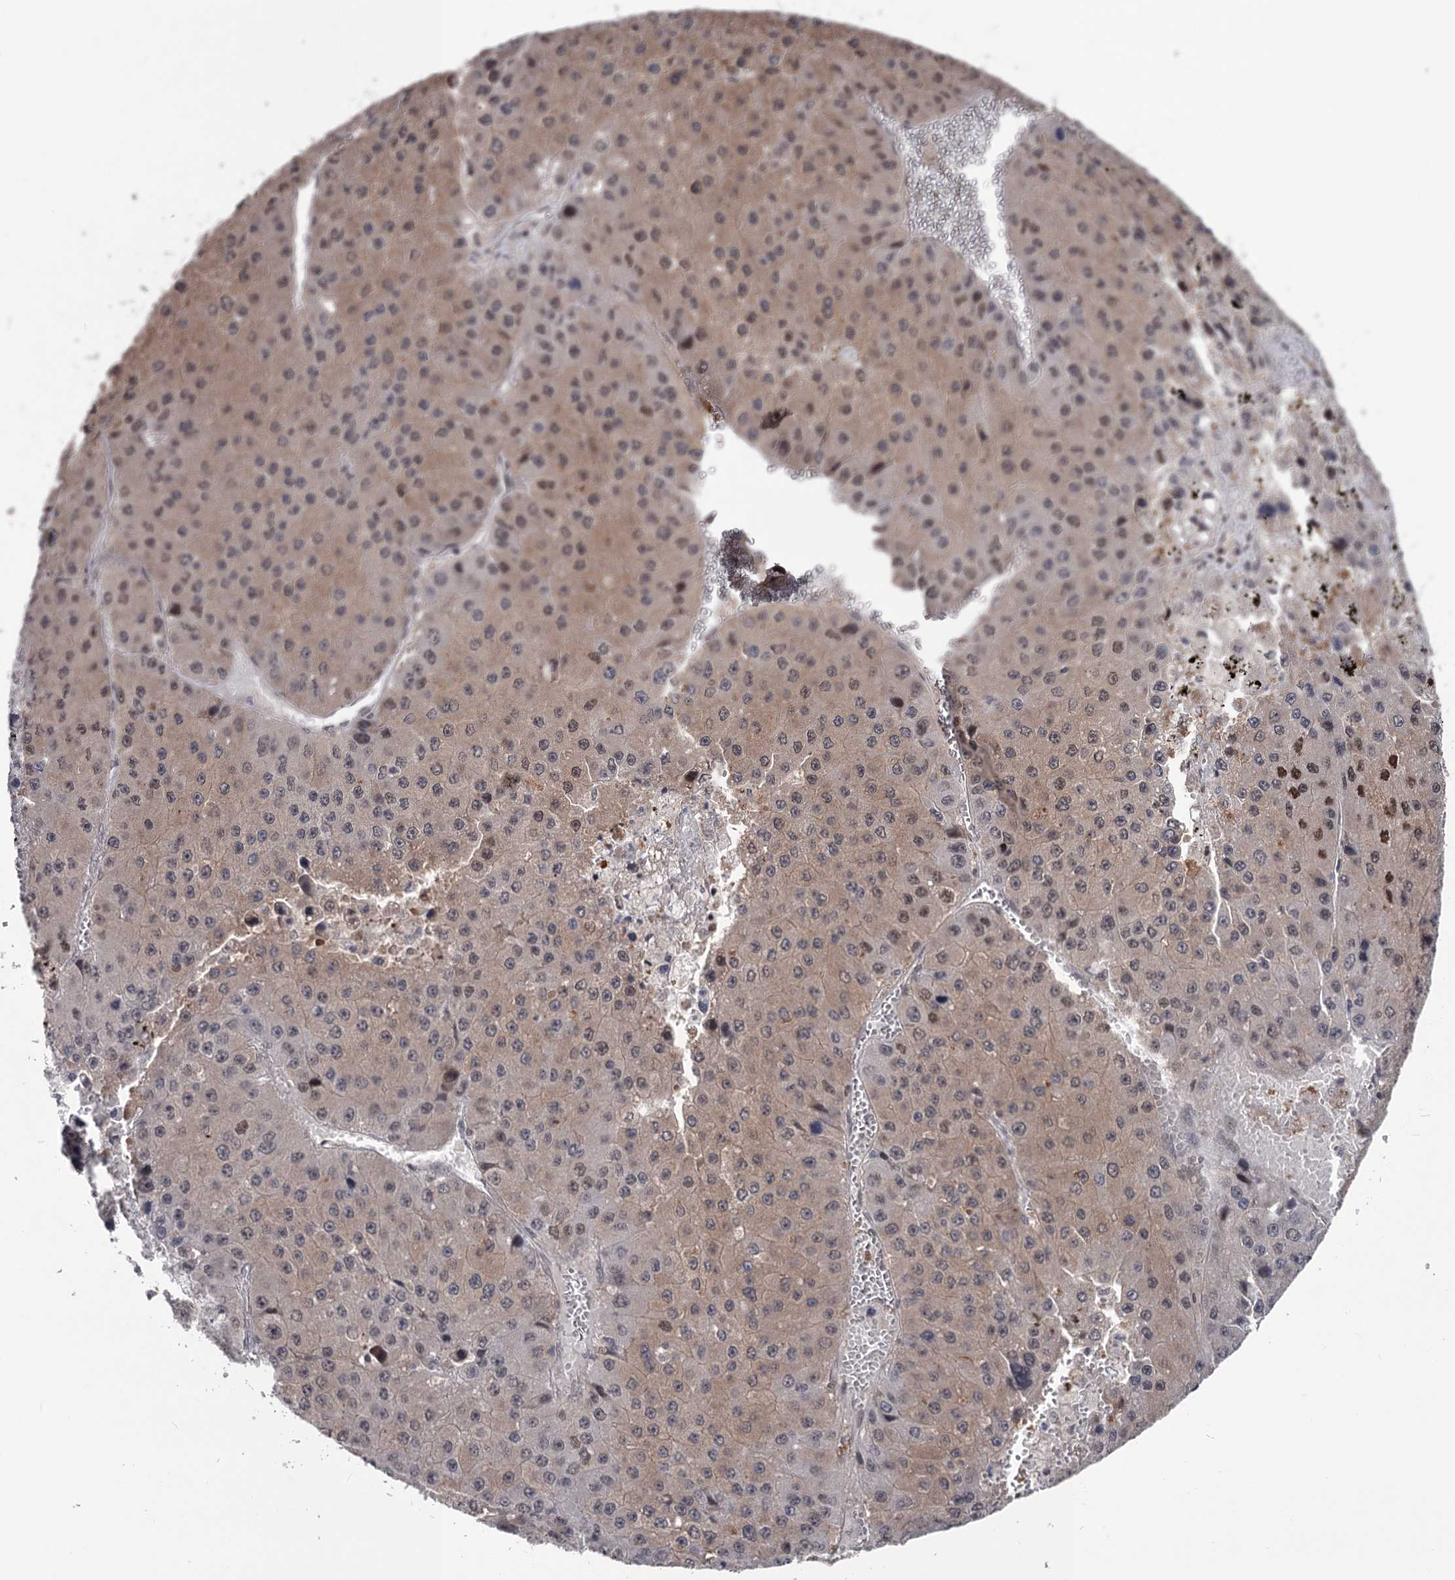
{"staining": {"intensity": "weak", "quantity": "25%-75%", "location": "cytoplasmic/membranous,nuclear"}, "tissue": "liver cancer", "cell_type": "Tumor cells", "image_type": "cancer", "snomed": [{"axis": "morphology", "description": "Carcinoma, Hepatocellular, NOS"}, {"axis": "topography", "description": "Liver"}], "caption": "Liver hepatocellular carcinoma tissue demonstrates weak cytoplasmic/membranous and nuclear staining in approximately 25%-75% of tumor cells", "gene": "DAO", "patient": {"sex": "female", "age": 73}}